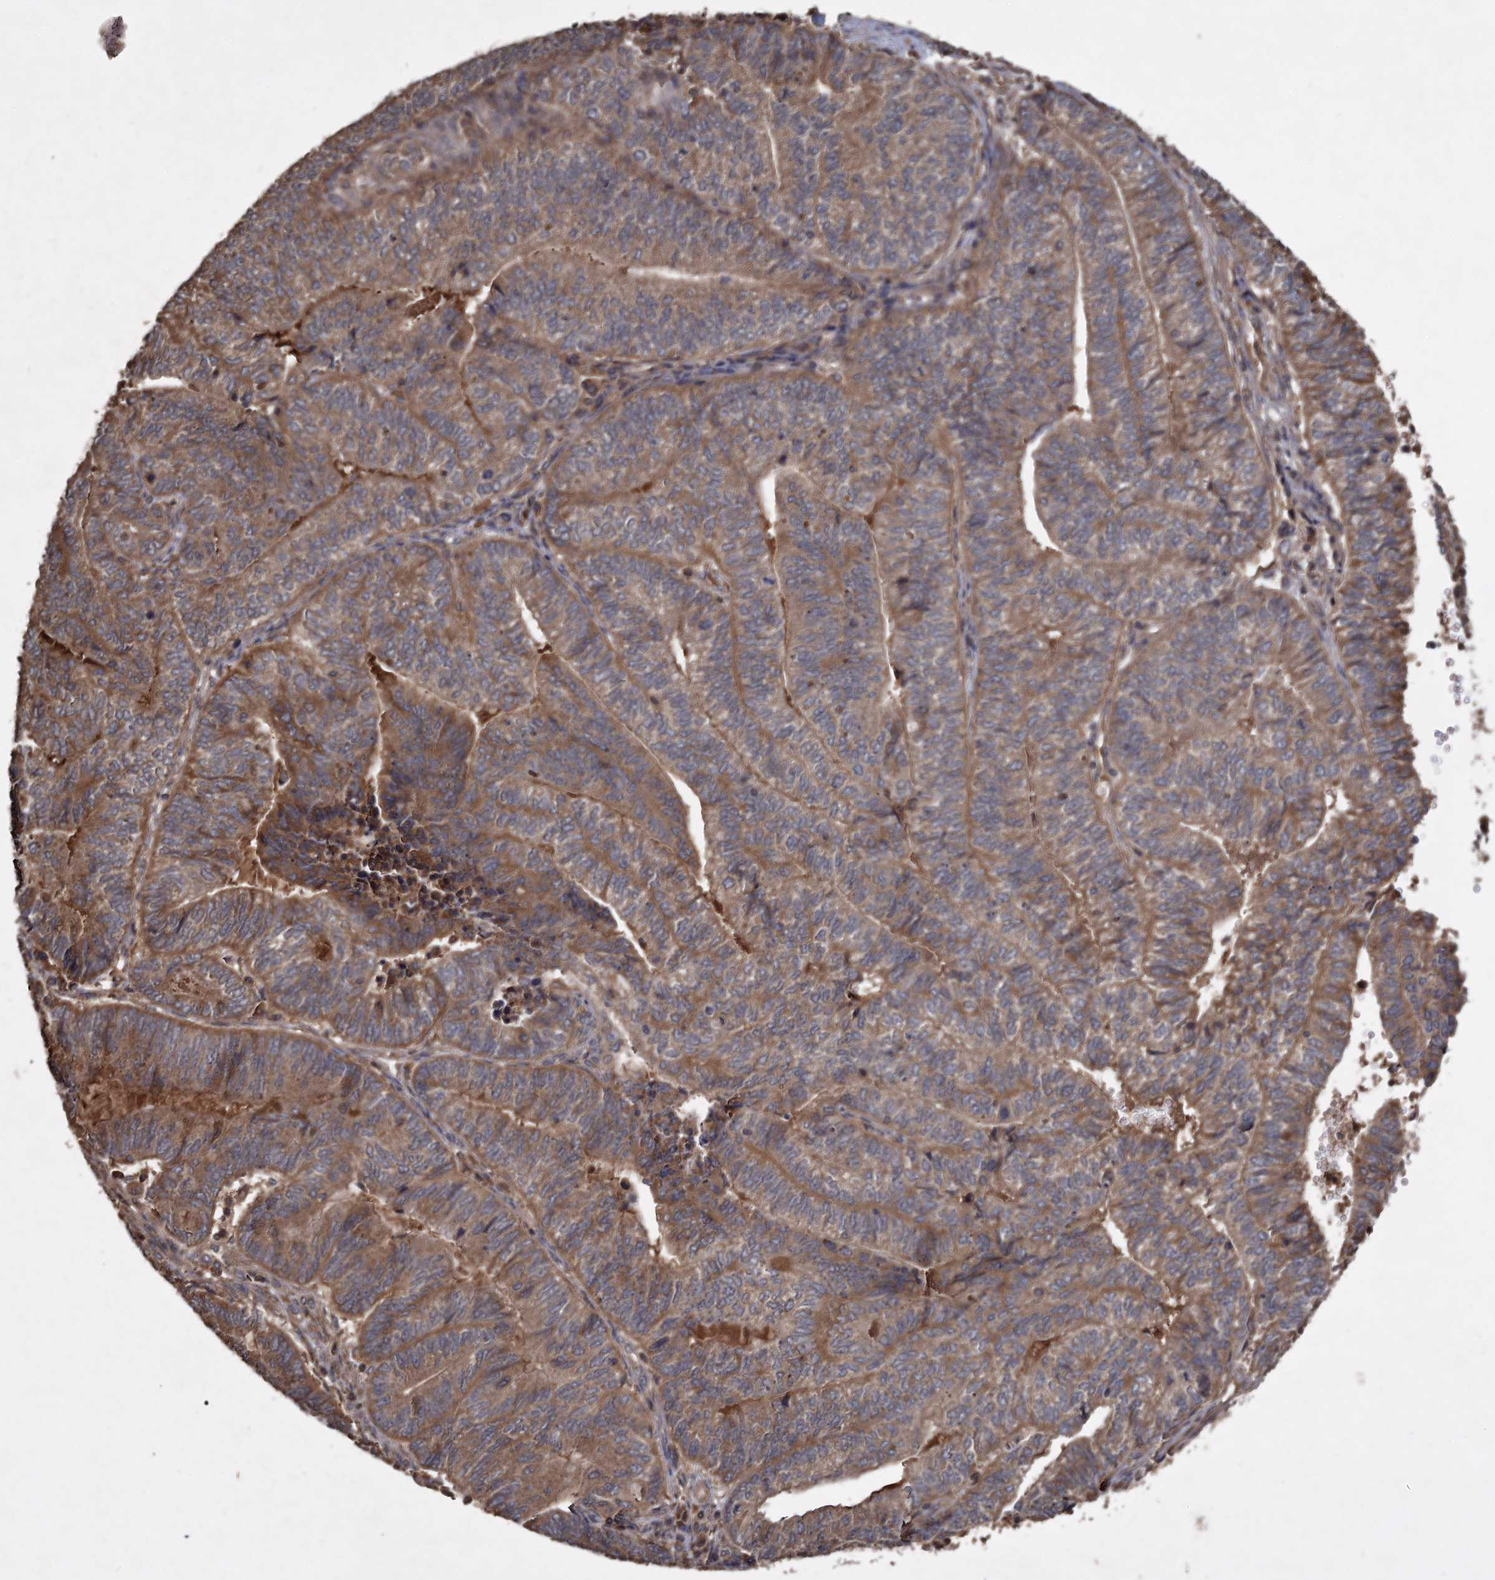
{"staining": {"intensity": "moderate", "quantity": ">75%", "location": "cytoplasmic/membranous"}, "tissue": "endometrial cancer", "cell_type": "Tumor cells", "image_type": "cancer", "snomed": [{"axis": "morphology", "description": "Adenocarcinoma, NOS"}, {"axis": "topography", "description": "Uterus"}, {"axis": "topography", "description": "Endometrium"}], "caption": "Brown immunohistochemical staining in human endometrial cancer displays moderate cytoplasmic/membranous expression in approximately >75% of tumor cells. (IHC, brightfield microscopy, high magnification).", "gene": "GCLC", "patient": {"sex": "female", "age": 70}}